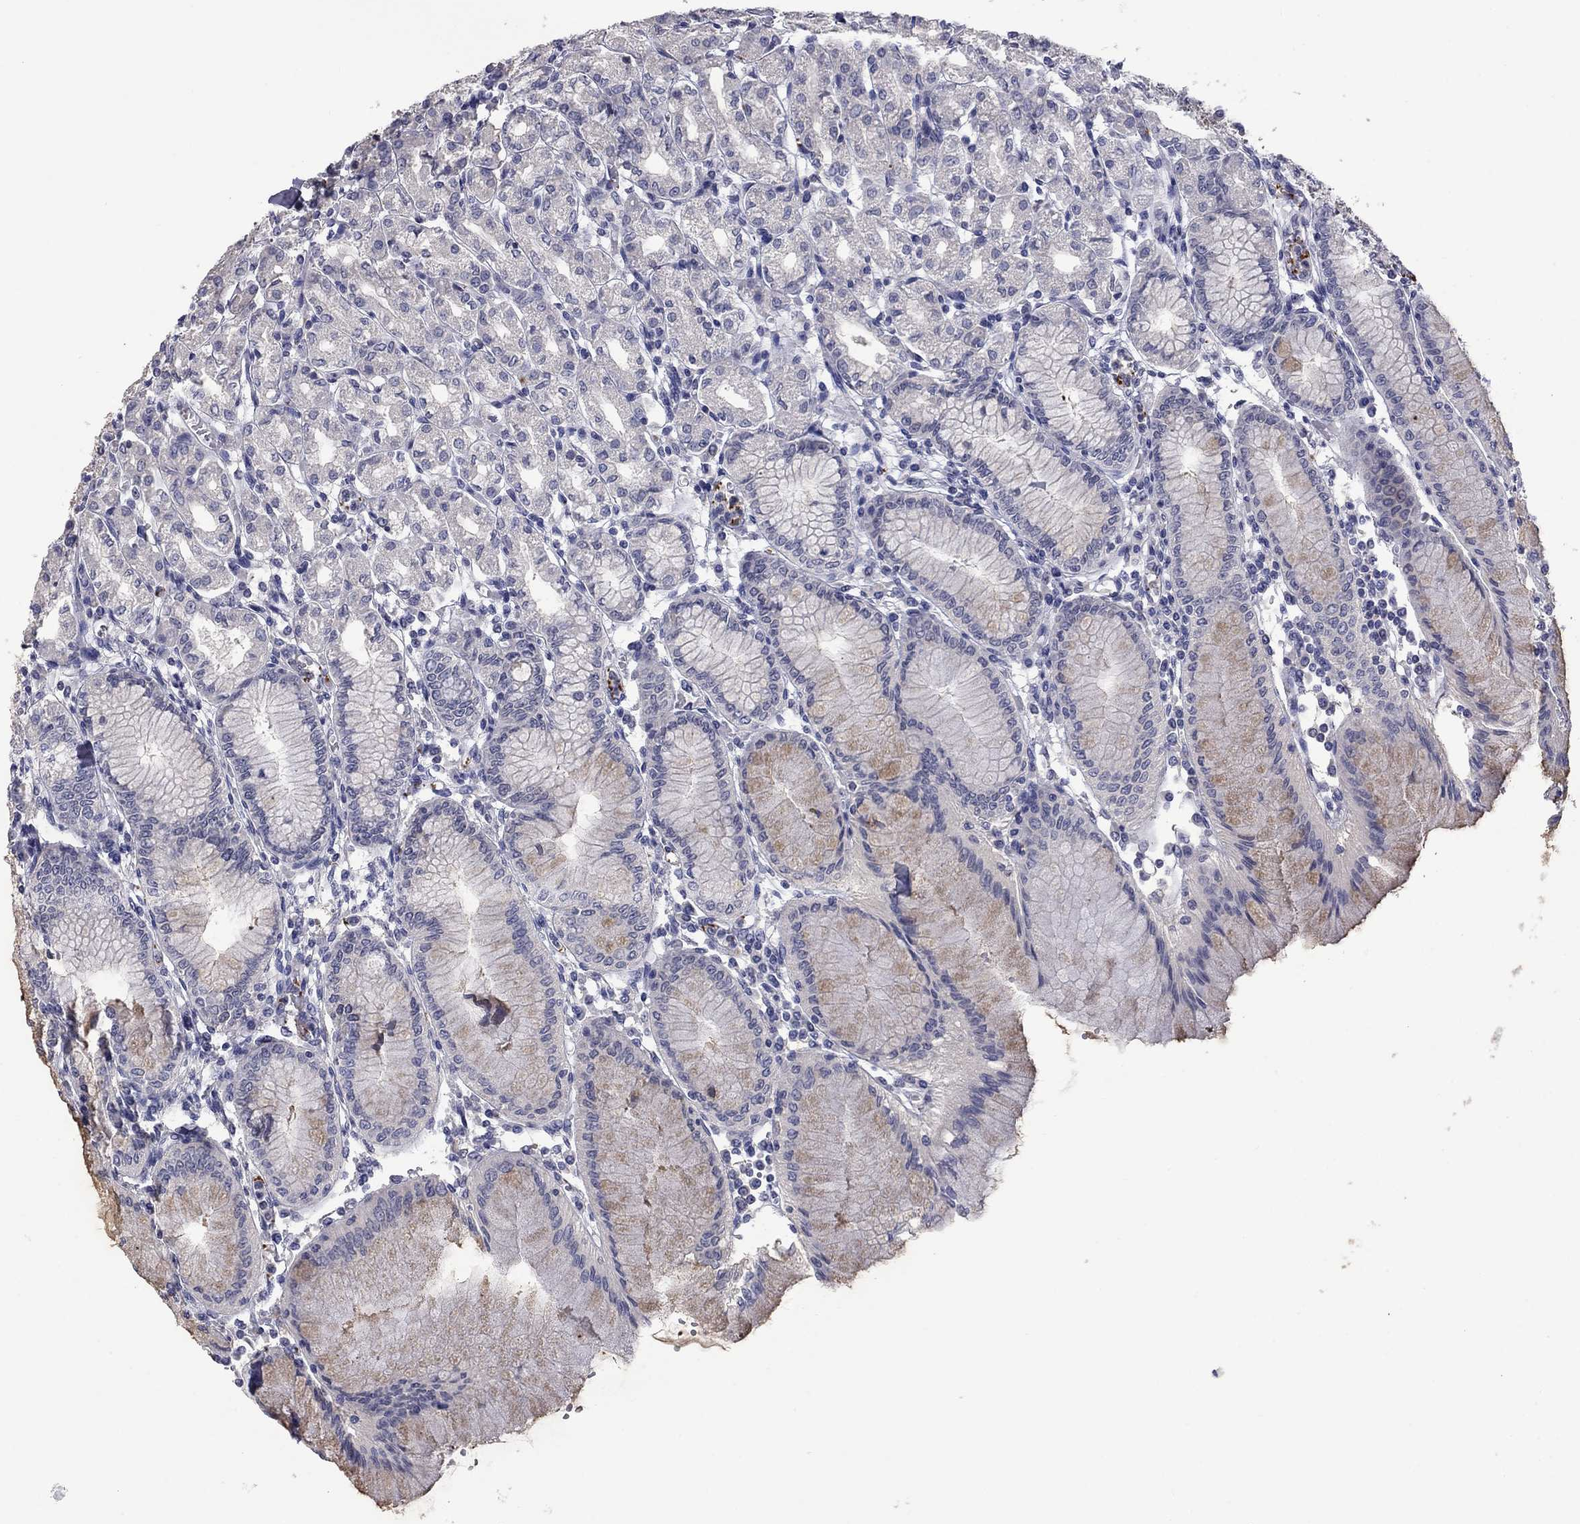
{"staining": {"intensity": "weak", "quantity": "25%-75%", "location": "cytoplasmic/membranous"}, "tissue": "stomach", "cell_type": "Glandular cells", "image_type": "normal", "snomed": [{"axis": "morphology", "description": "Normal tissue, NOS"}, {"axis": "topography", "description": "Skeletal muscle"}, {"axis": "topography", "description": "Stomach"}], "caption": "Immunohistochemical staining of normal human stomach reveals 25%-75% levels of weak cytoplasmic/membranous protein positivity in approximately 25%-75% of glandular cells.", "gene": "PLEK", "patient": {"sex": "female", "age": 57}}